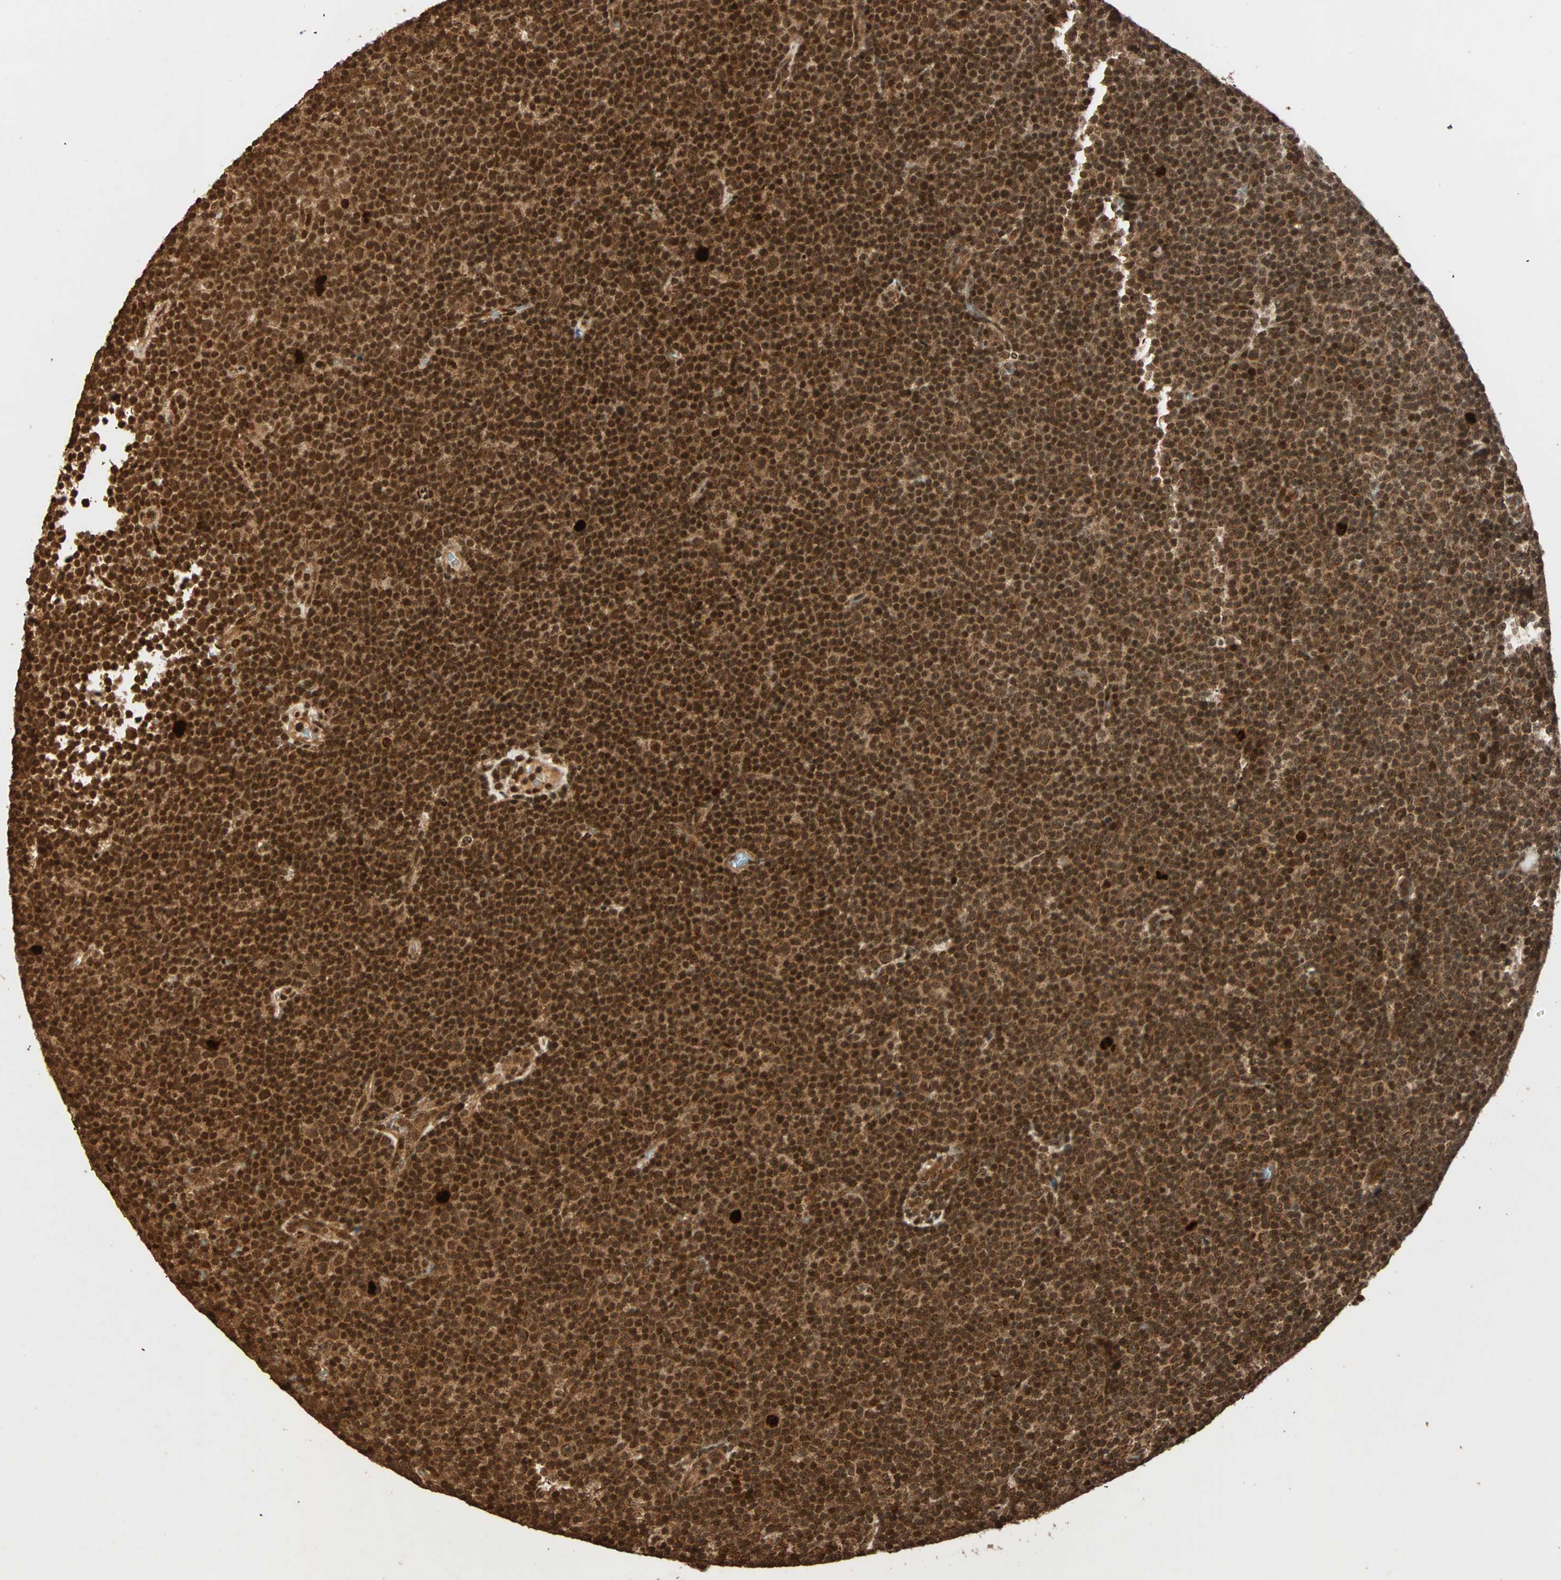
{"staining": {"intensity": "strong", "quantity": ">75%", "location": "nuclear"}, "tissue": "lymphoma", "cell_type": "Tumor cells", "image_type": "cancer", "snomed": [{"axis": "morphology", "description": "Malignant lymphoma, non-Hodgkin's type, Low grade"}, {"axis": "topography", "description": "Lymph node"}], "caption": "The photomicrograph demonstrates staining of lymphoma, revealing strong nuclear protein expression (brown color) within tumor cells. (brown staining indicates protein expression, while blue staining denotes nuclei).", "gene": "ALKBH5", "patient": {"sex": "female", "age": 67}}